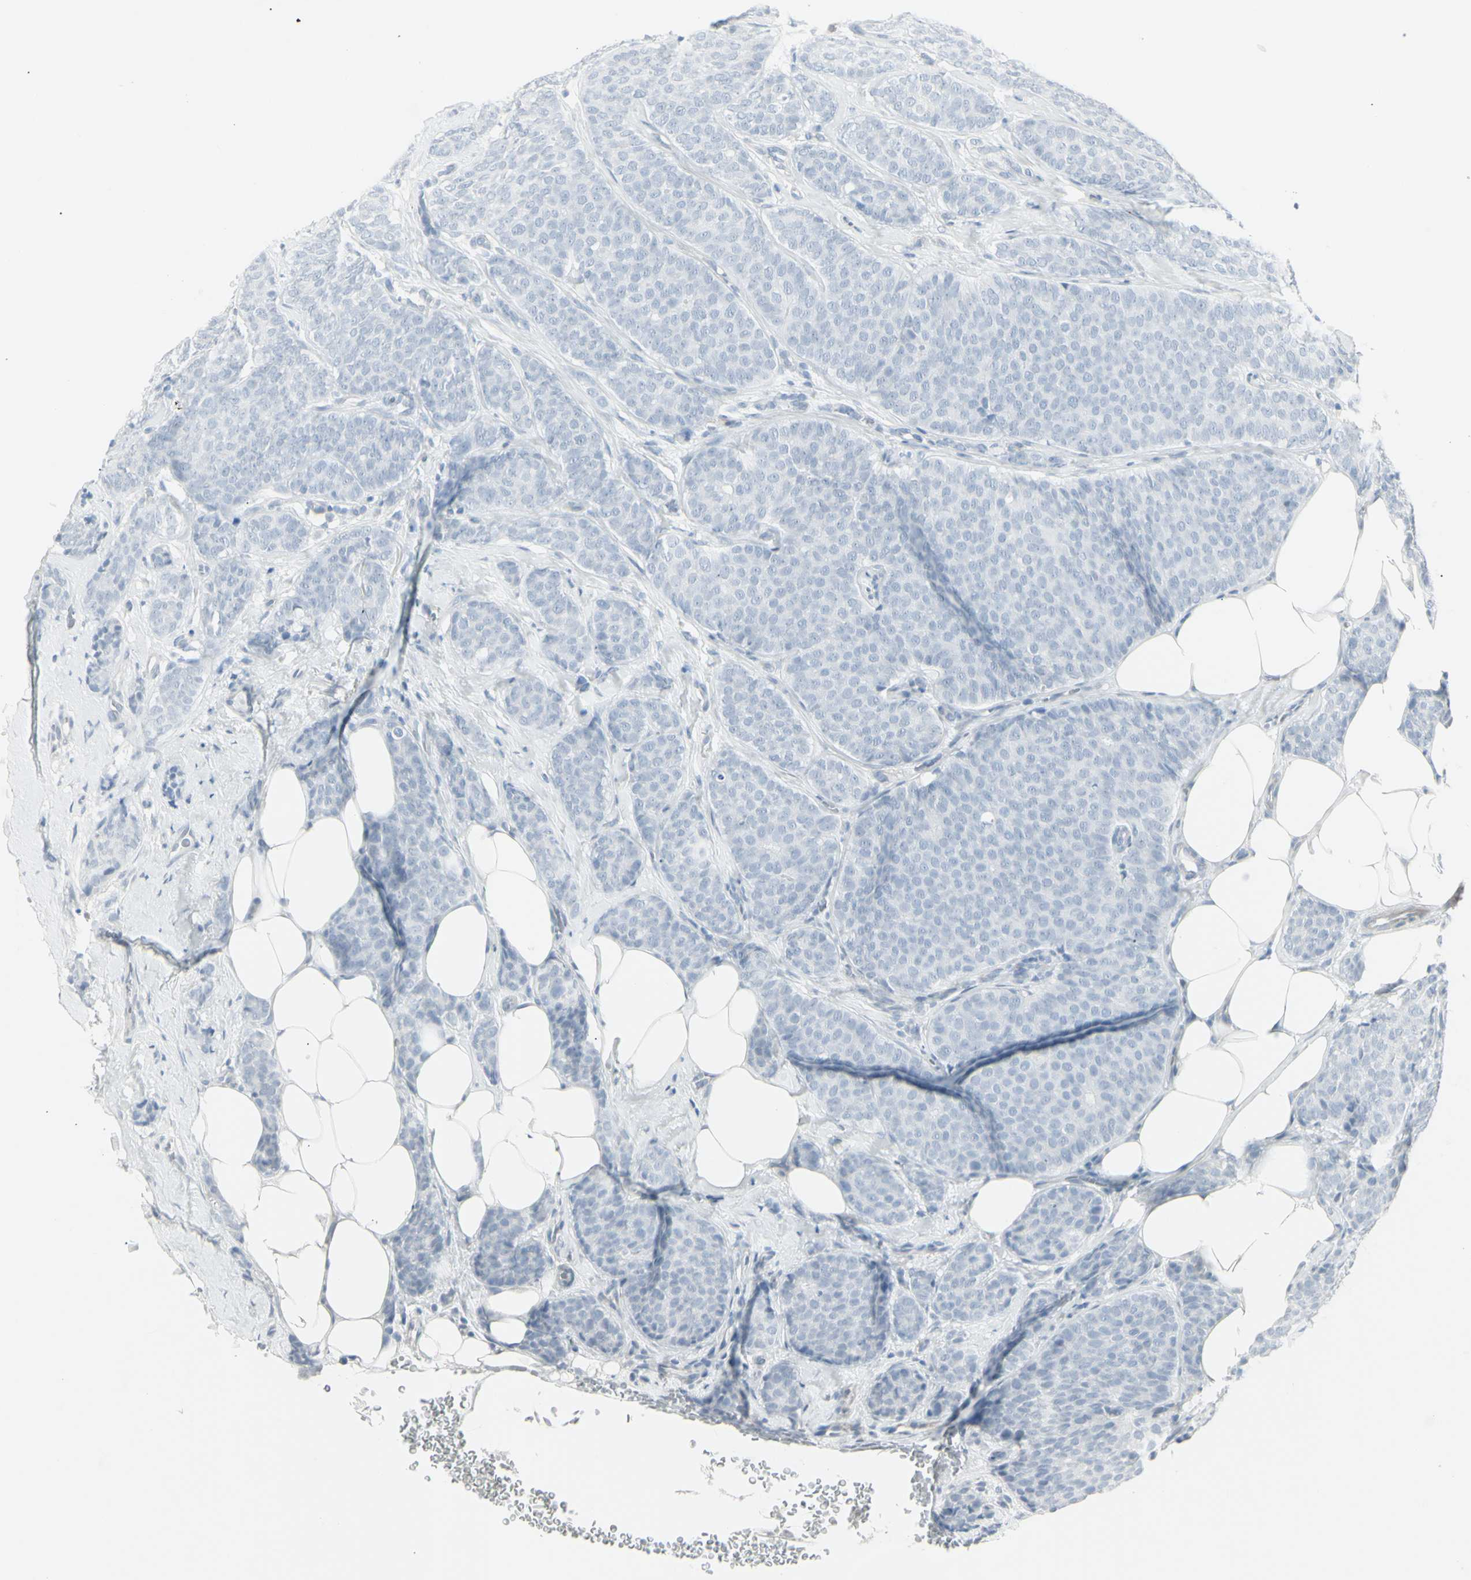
{"staining": {"intensity": "negative", "quantity": "none", "location": "none"}, "tissue": "breast cancer", "cell_type": "Tumor cells", "image_type": "cancer", "snomed": [{"axis": "morphology", "description": "Lobular carcinoma"}, {"axis": "topography", "description": "Skin"}, {"axis": "topography", "description": "Breast"}], "caption": "Human lobular carcinoma (breast) stained for a protein using immunohistochemistry exhibits no positivity in tumor cells.", "gene": "YBX2", "patient": {"sex": "female", "age": 46}}